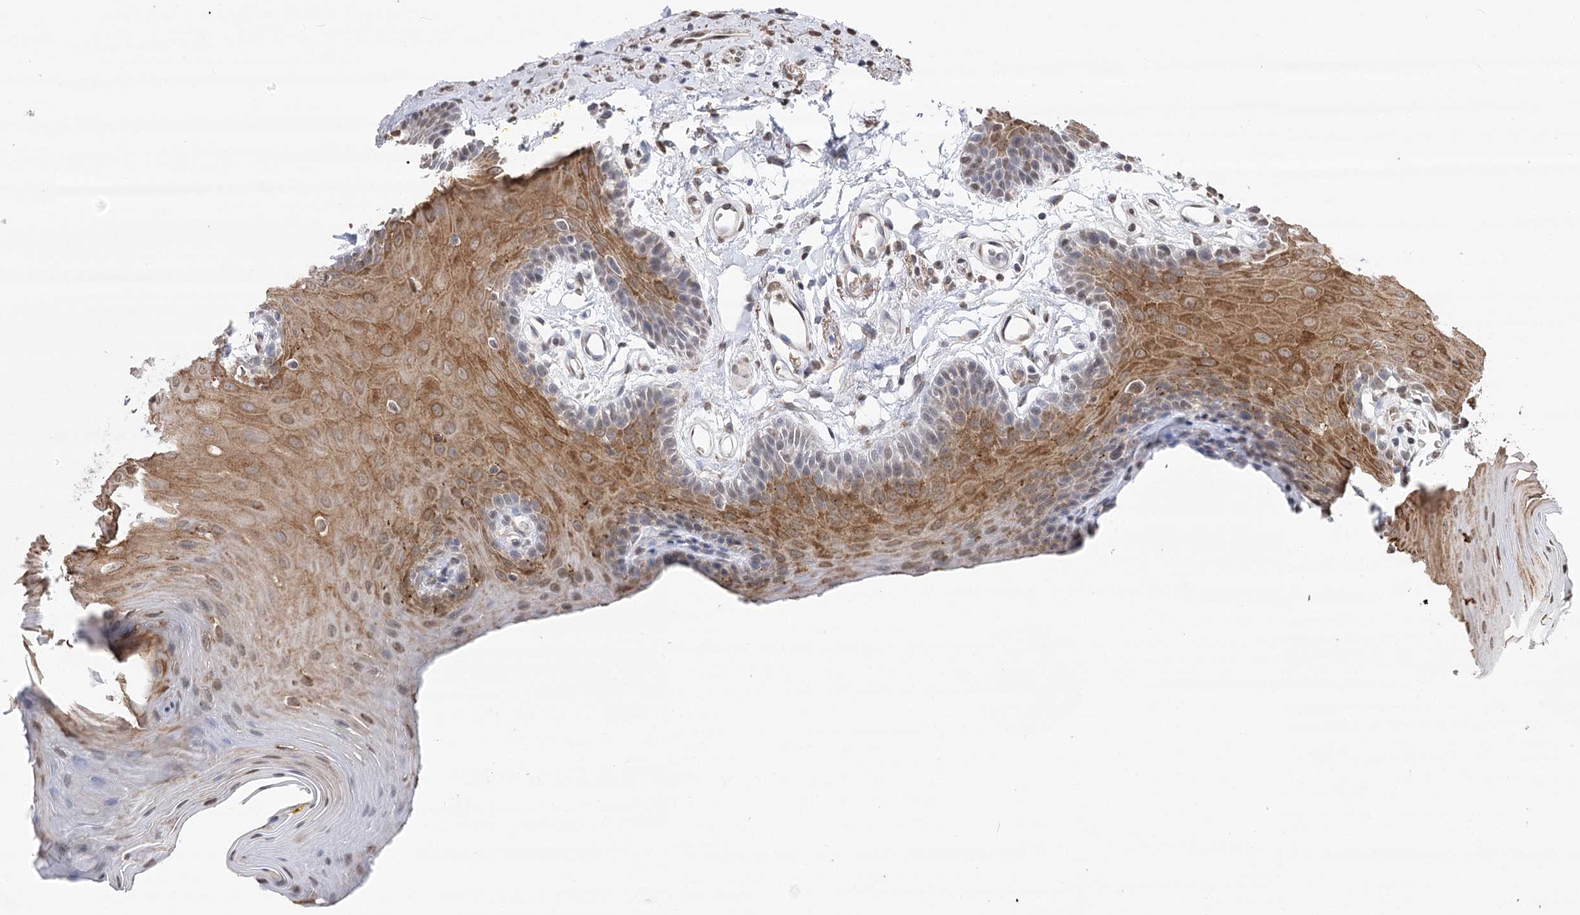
{"staining": {"intensity": "moderate", "quantity": "25%-75%", "location": "cytoplasmic/membranous"}, "tissue": "oral mucosa", "cell_type": "Squamous epithelial cells", "image_type": "normal", "snomed": [{"axis": "morphology", "description": "Normal tissue, NOS"}, {"axis": "morphology", "description": "Squamous cell carcinoma, NOS"}, {"axis": "topography", "description": "Skeletal muscle"}, {"axis": "topography", "description": "Oral tissue"}, {"axis": "topography", "description": "Salivary gland"}, {"axis": "topography", "description": "Head-Neck"}], "caption": "Oral mucosa stained with DAB immunohistochemistry (IHC) reveals medium levels of moderate cytoplasmic/membranous staining in about 25%-75% of squamous epithelial cells. (DAB (3,3'-diaminobenzidine) IHC, brown staining for protein, blue staining for nuclei).", "gene": "ENSG00000275740", "patient": {"sex": "male", "age": 54}}